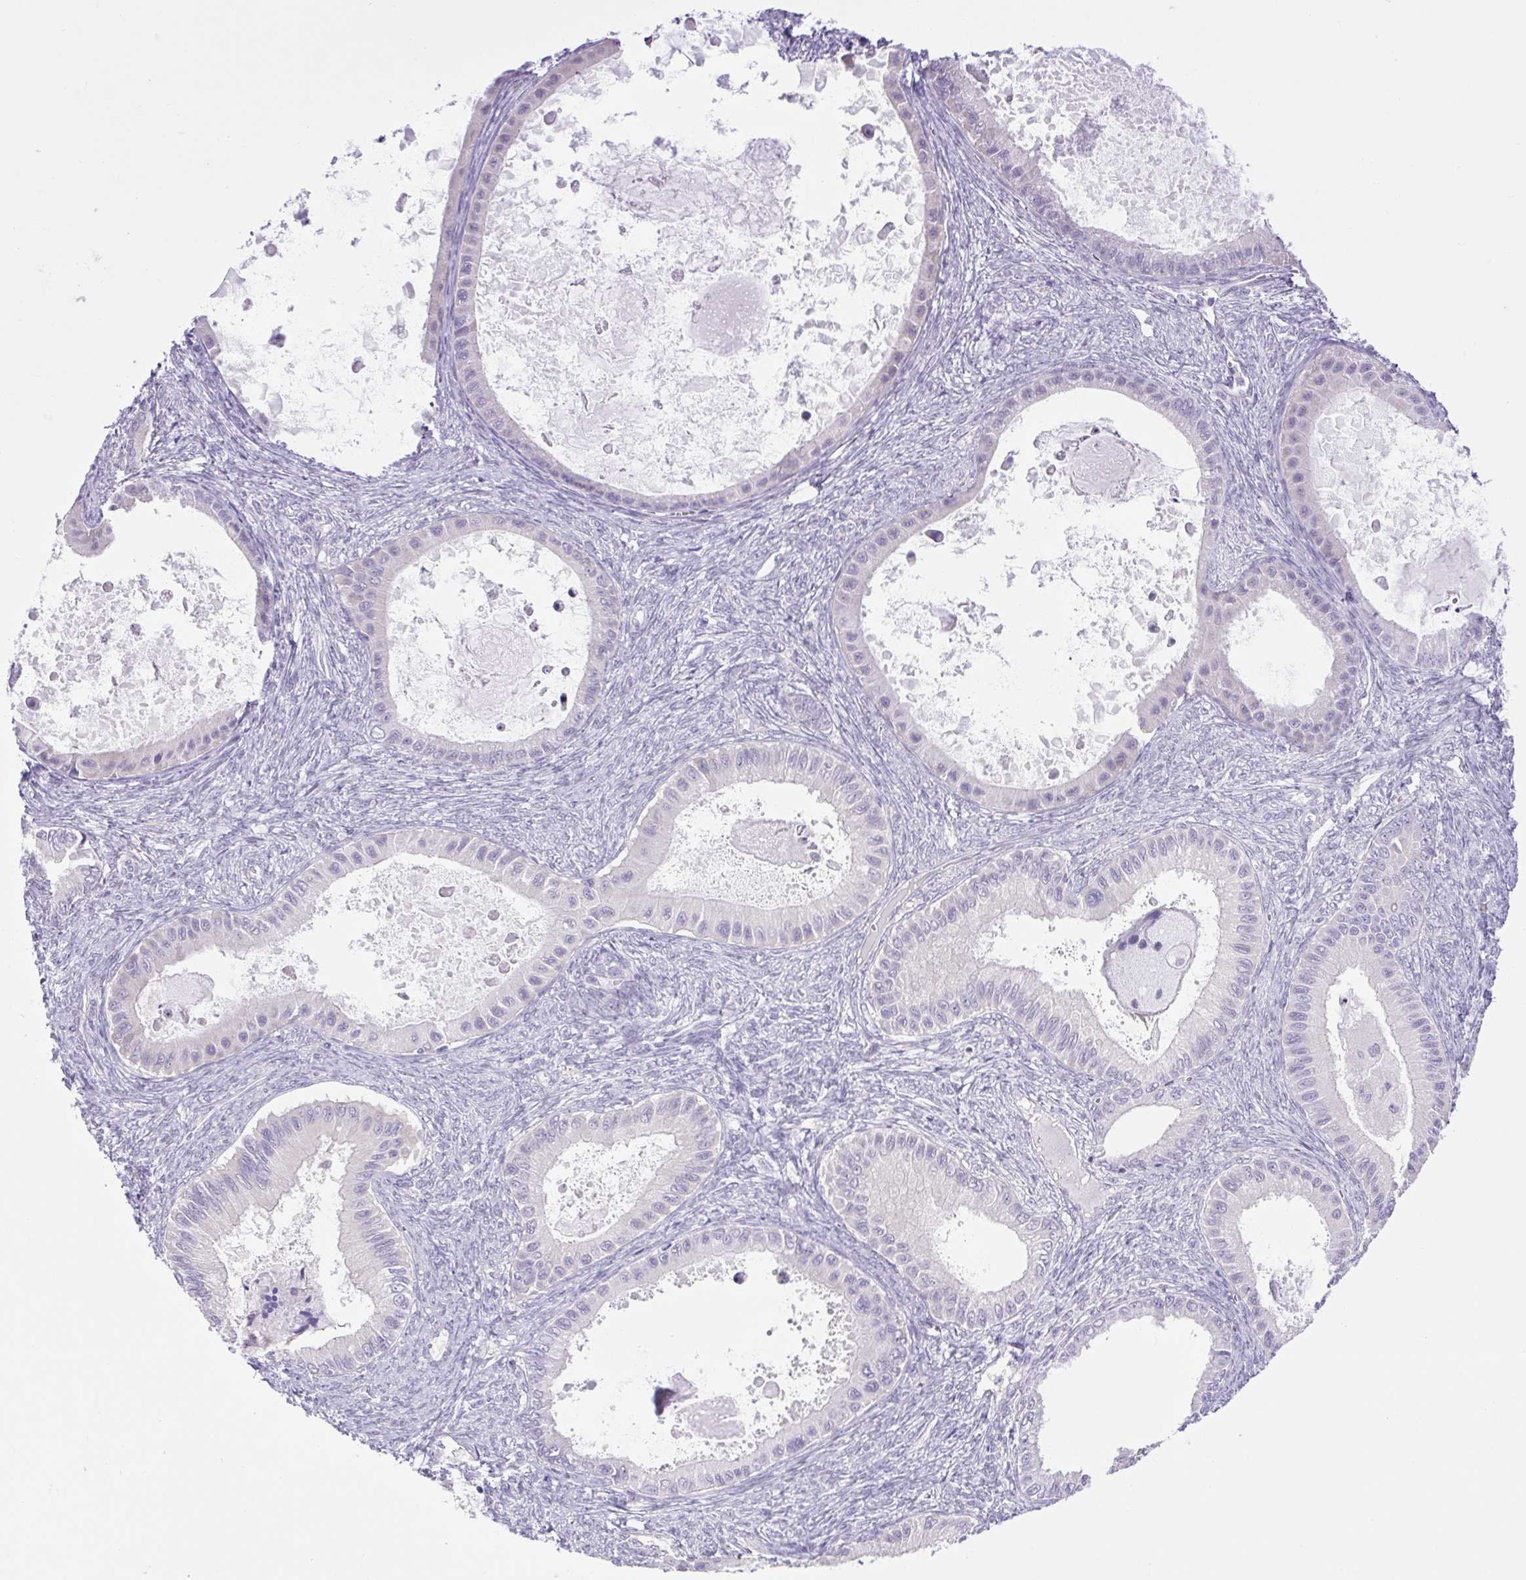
{"staining": {"intensity": "negative", "quantity": "none", "location": "none"}, "tissue": "ovarian cancer", "cell_type": "Tumor cells", "image_type": "cancer", "snomed": [{"axis": "morphology", "description": "Cystadenocarcinoma, mucinous, NOS"}, {"axis": "topography", "description": "Ovary"}], "caption": "Micrograph shows no significant protein positivity in tumor cells of mucinous cystadenocarcinoma (ovarian).", "gene": "FAM177B", "patient": {"sex": "female", "age": 64}}